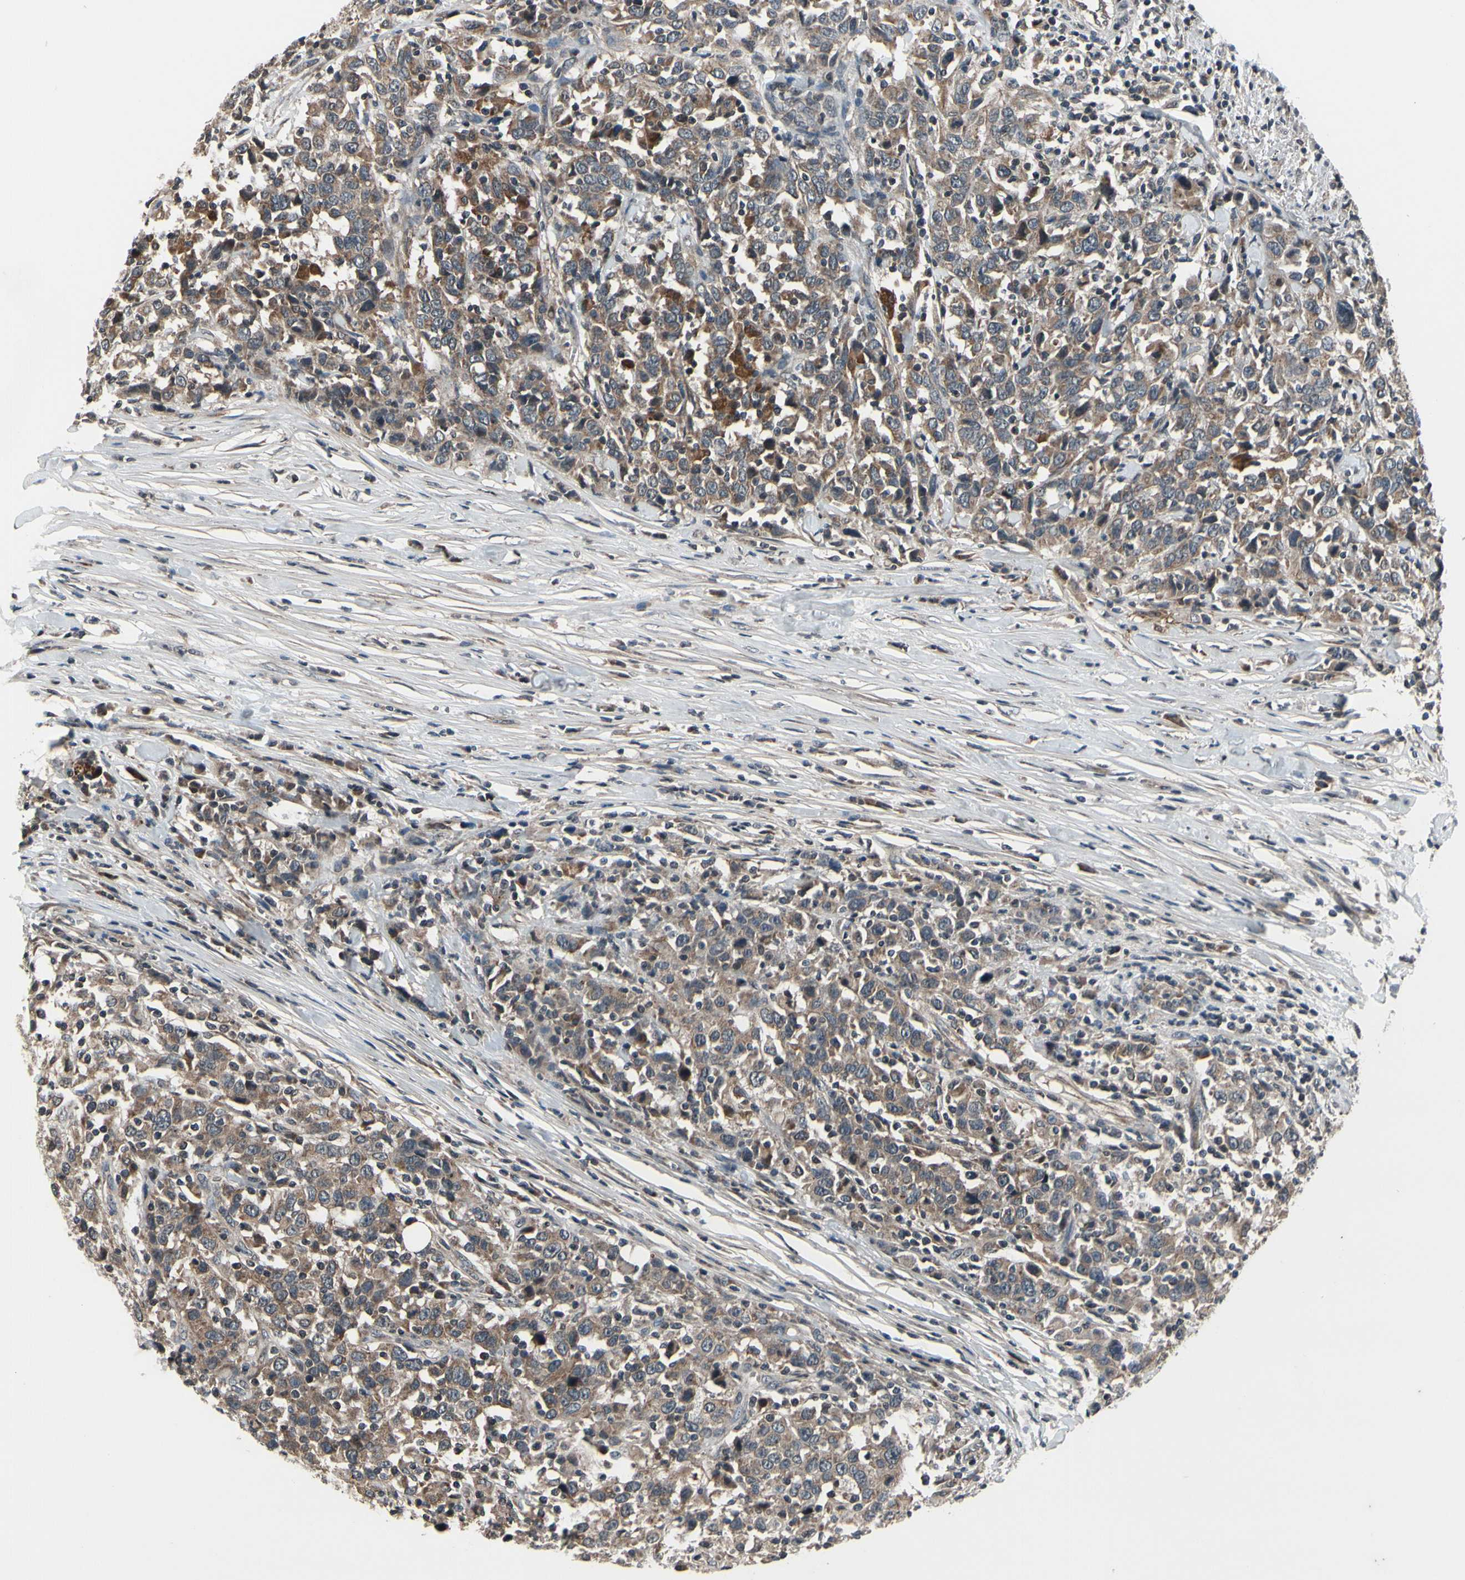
{"staining": {"intensity": "moderate", "quantity": ">75%", "location": "cytoplasmic/membranous"}, "tissue": "urothelial cancer", "cell_type": "Tumor cells", "image_type": "cancer", "snomed": [{"axis": "morphology", "description": "Urothelial carcinoma, High grade"}, {"axis": "topography", "description": "Urinary bladder"}], "caption": "High-power microscopy captured an immunohistochemistry micrograph of urothelial cancer, revealing moderate cytoplasmic/membranous positivity in about >75% of tumor cells. The staining was performed using DAB (3,3'-diaminobenzidine) to visualize the protein expression in brown, while the nuclei were stained in blue with hematoxylin (Magnification: 20x).", "gene": "MBTPS2", "patient": {"sex": "male", "age": 61}}